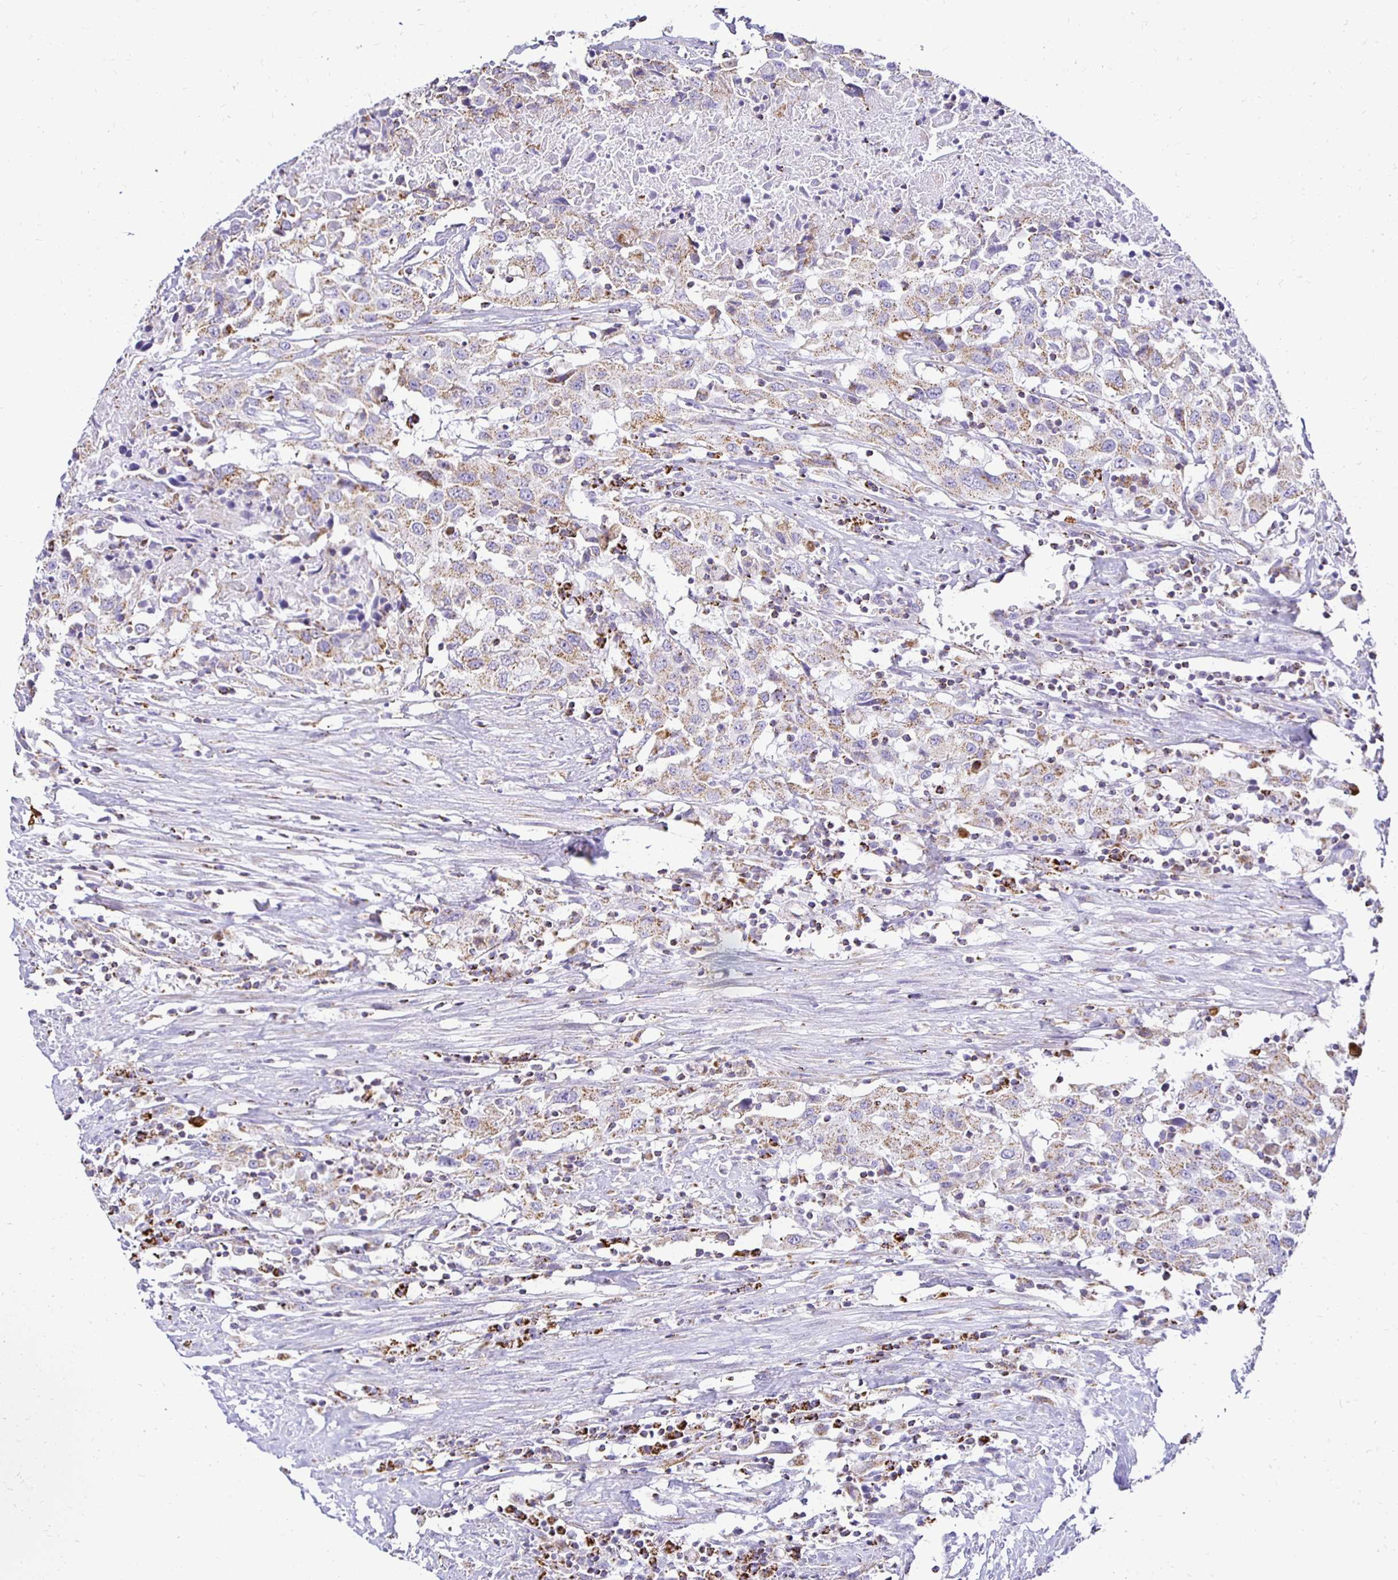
{"staining": {"intensity": "weak", "quantity": ">75%", "location": "cytoplasmic/membranous"}, "tissue": "urothelial cancer", "cell_type": "Tumor cells", "image_type": "cancer", "snomed": [{"axis": "morphology", "description": "Urothelial carcinoma, High grade"}, {"axis": "topography", "description": "Urinary bladder"}], "caption": "The immunohistochemical stain shows weak cytoplasmic/membranous expression in tumor cells of urothelial cancer tissue.", "gene": "PLAAT2", "patient": {"sex": "male", "age": 61}}